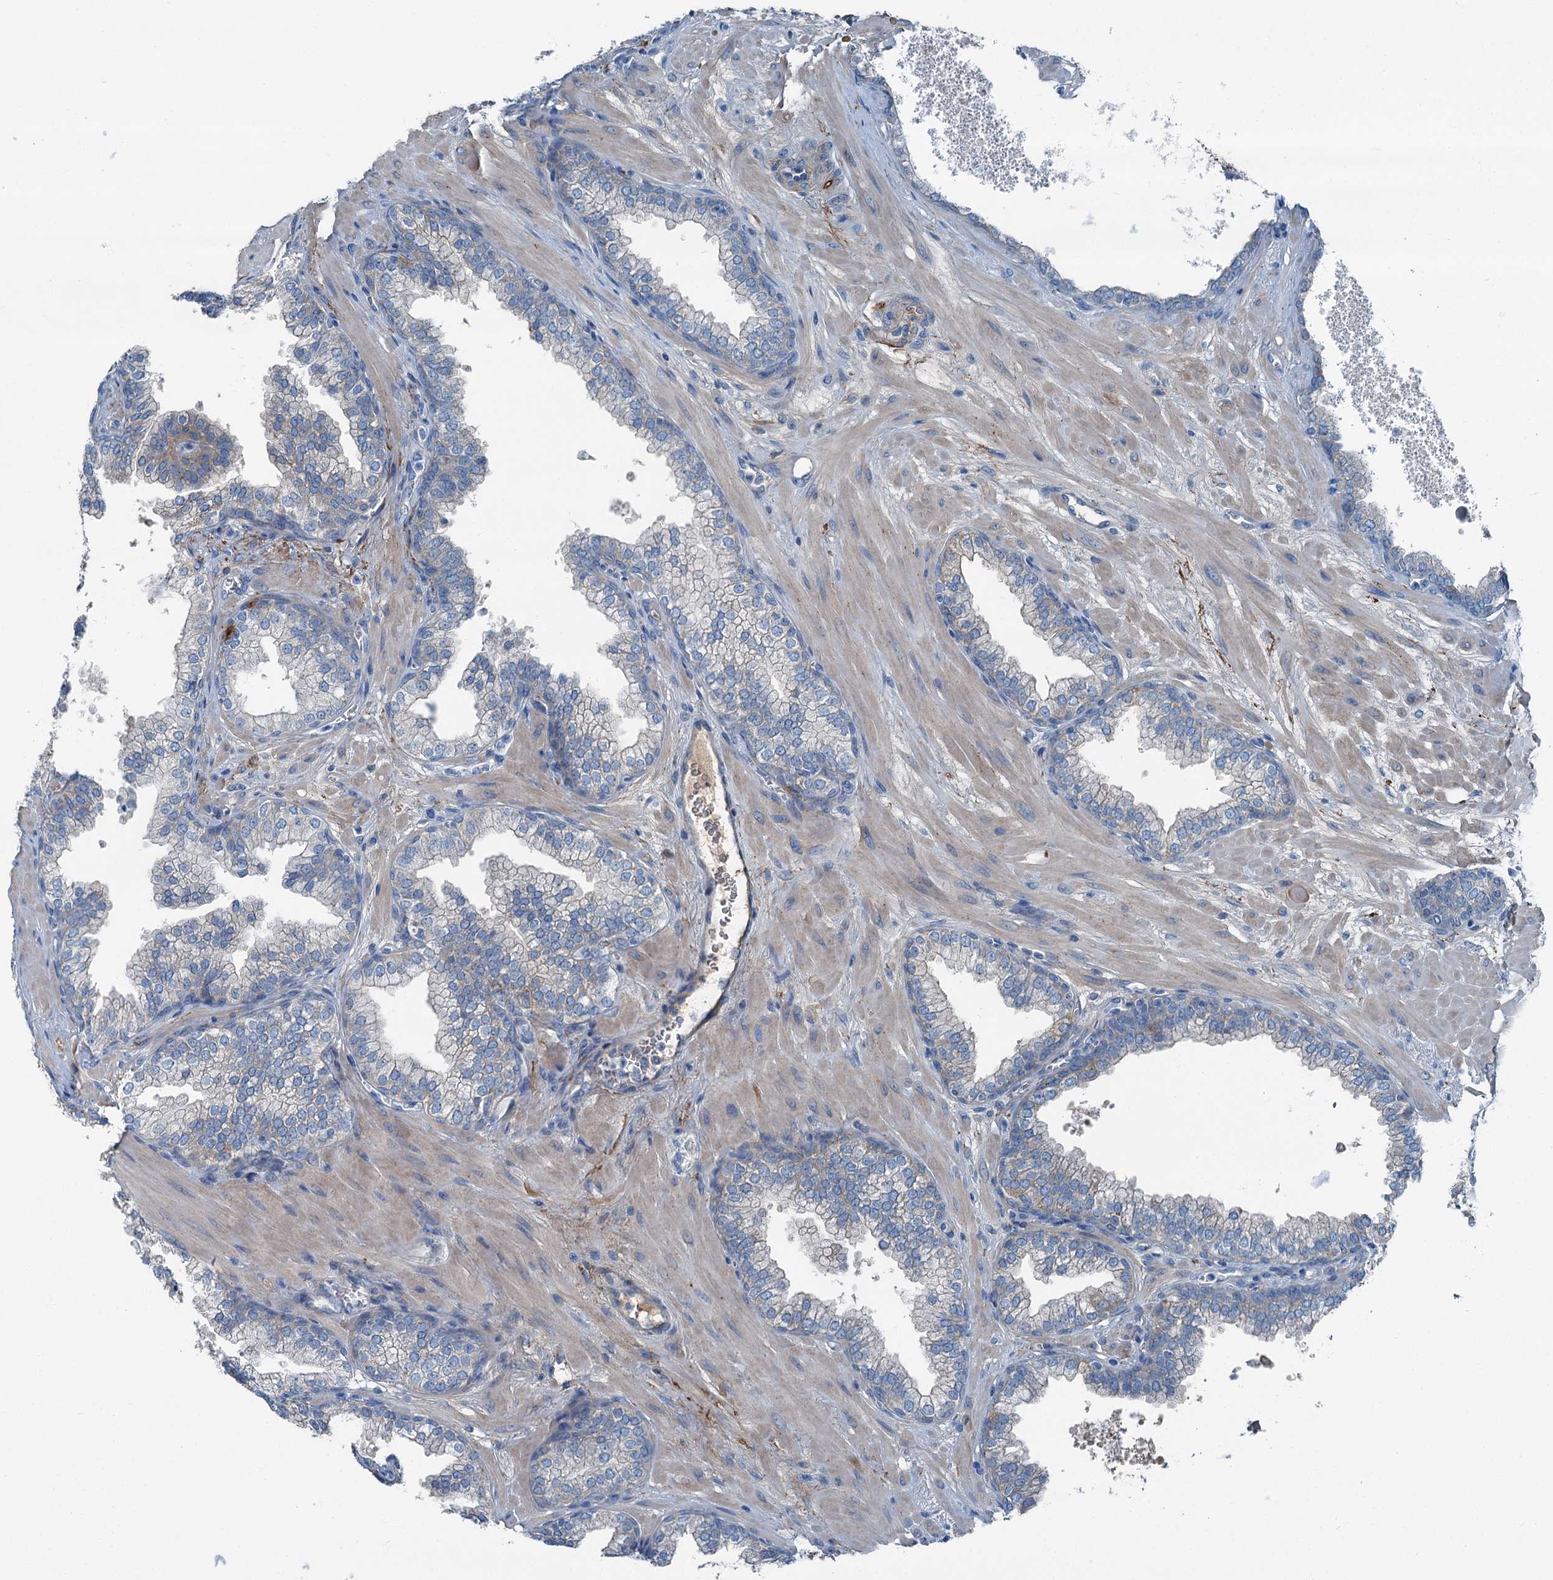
{"staining": {"intensity": "negative", "quantity": "none", "location": "none"}, "tissue": "prostate", "cell_type": "Glandular cells", "image_type": "normal", "snomed": [{"axis": "morphology", "description": "Normal tissue, NOS"}, {"axis": "topography", "description": "Prostate"}], "caption": "Human prostate stained for a protein using immunohistochemistry shows no expression in glandular cells.", "gene": "AXL", "patient": {"sex": "male", "age": 60}}